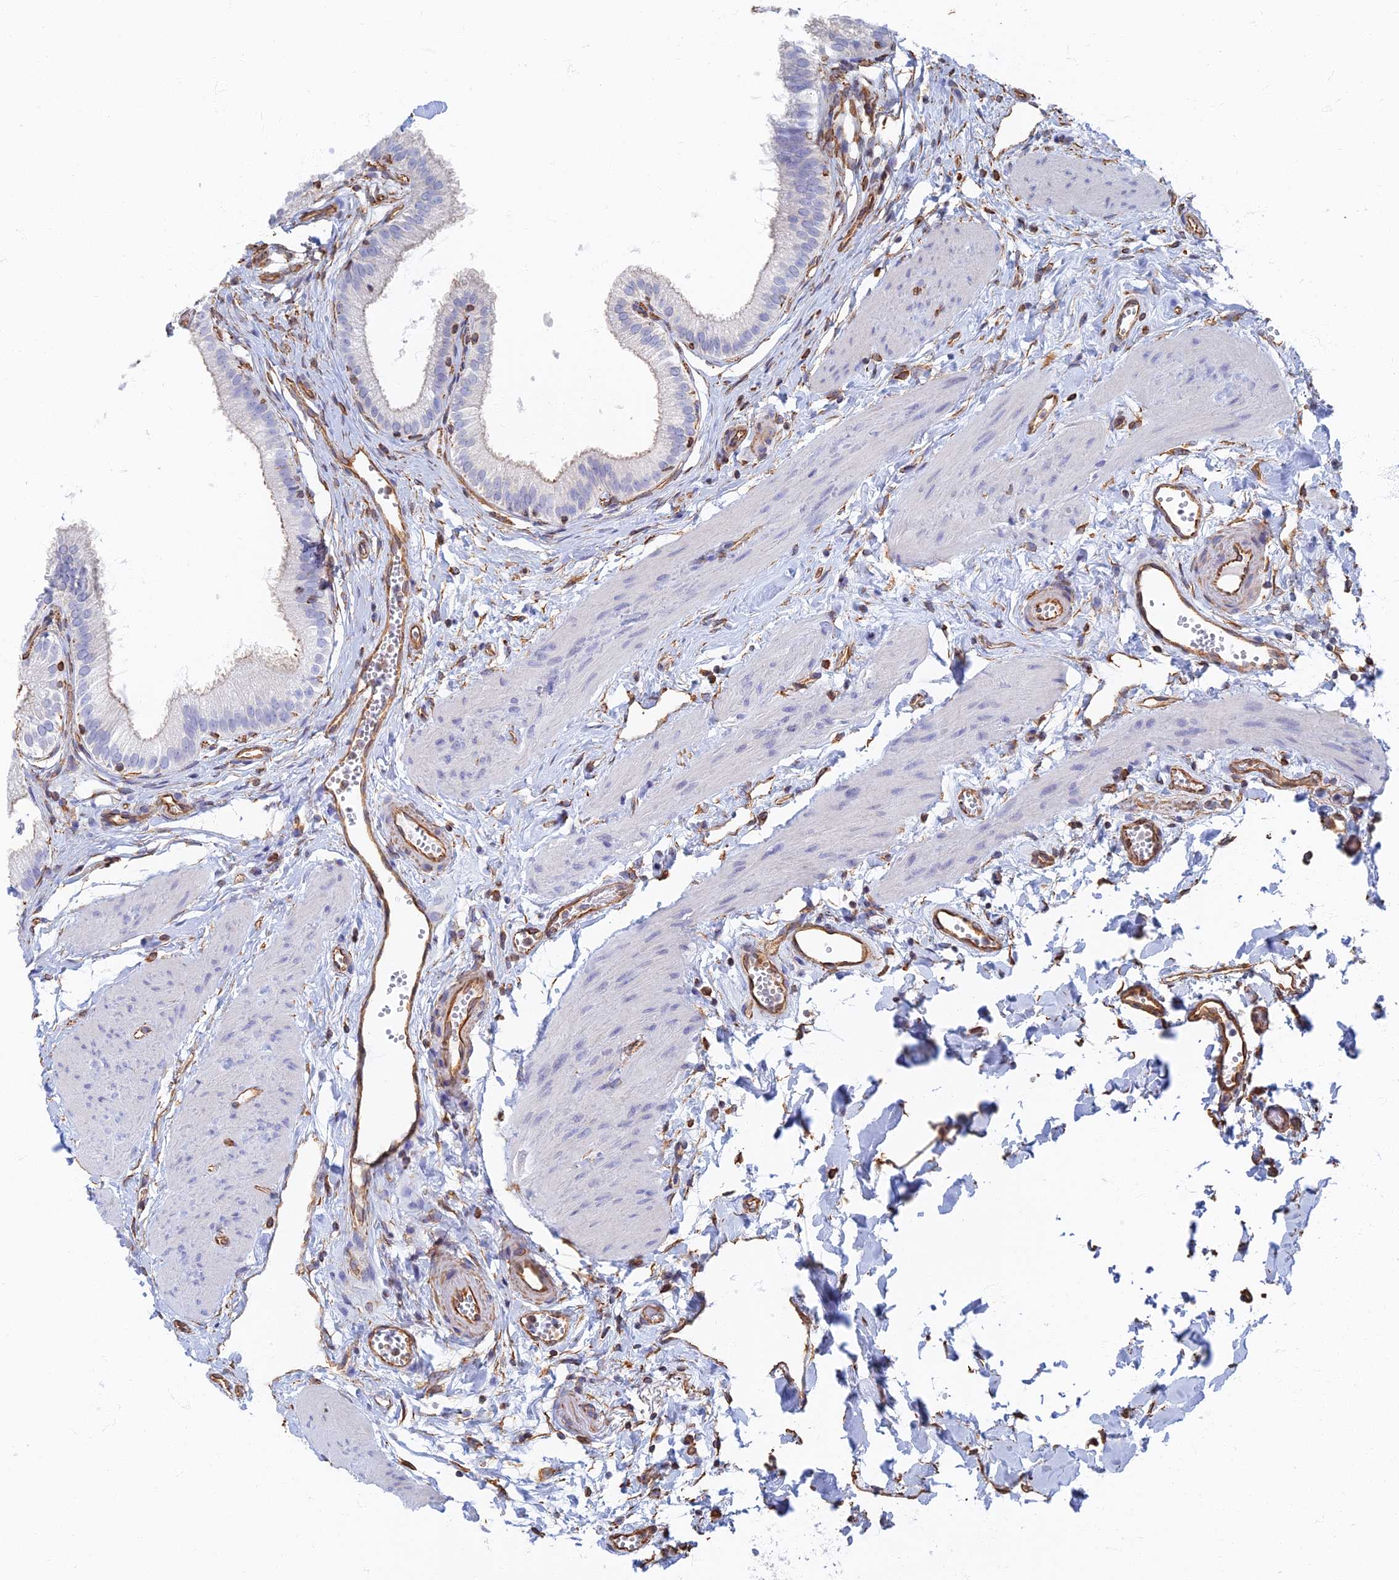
{"staining": {"intensity": "moderate", "quantity": "<25%", "location": "cytoplasmic/membranous"}, "tissue": "gallbladder", "cell_type": "Glandular cells", "image_type": "normal", "snomed": [{"axis": "morphology", "description": "Normal tissue, NOS"}, {"axis": "topography", "description": "Gallbladder"}], "caption": "The immunohistochemical stain highlights moderate cytoplasmic/membranous staining in glandular cells of normal gallbladder. (DAB (3,3'-diaminobenzidine) IHC with brightfield microscopy, high magnification).", "gene": "RMC1", "patient": {"sex": "female", "age": 54}}